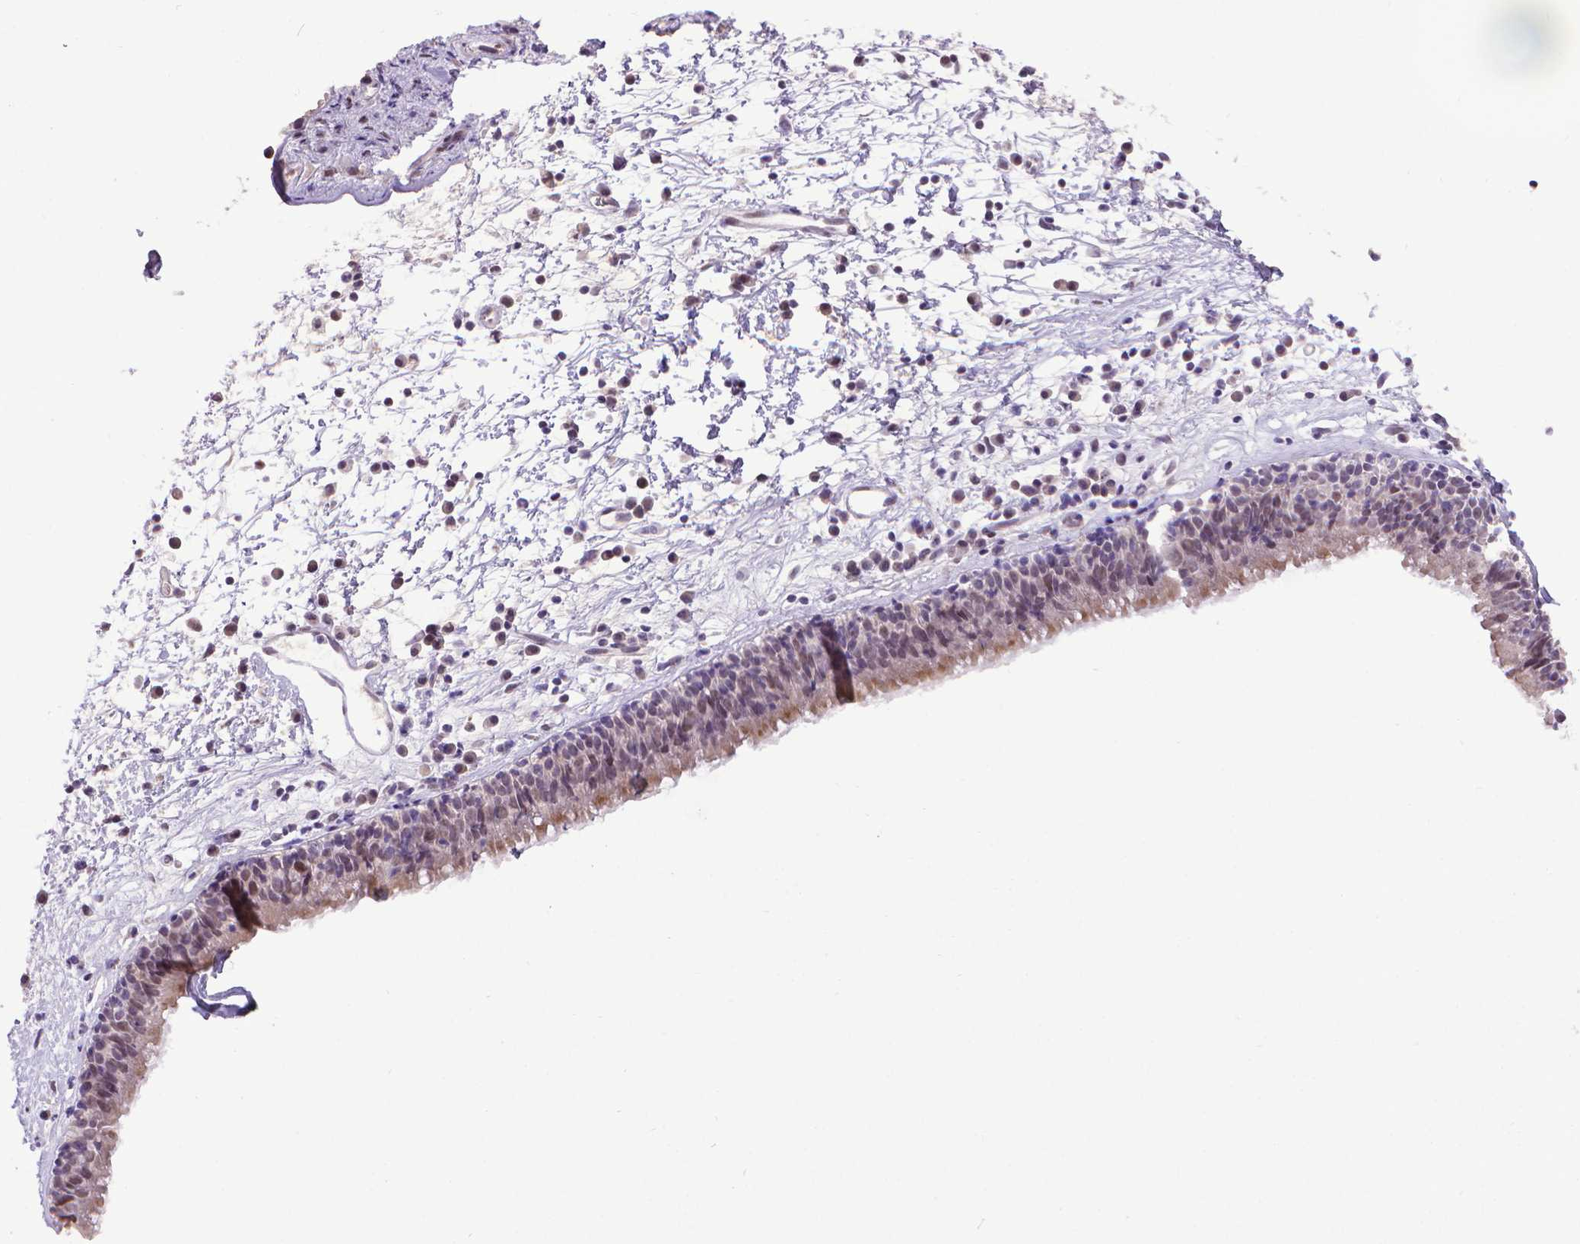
{"staining": {"intensity": "weak", "quantity": "<25%", "location": "cytoplasmic/membranous"}, "tissue": "nasopharynx", "cell_type": "Respiratory epithelial cells", "image_type": "normal", "snomed": [{"axis": "morphology", "description": "Normal tissue, NOS"}, {"axis": "topography", "description": "Nasopharynx"}], "caption": "Immunohistochemical staining of unremarkable human nasopharynx exhibits no significant staining in respiratory epithelial cells. Brightfield microscopy of IHC stained with DAB (brown) and hematoxylin (blue), captured at high magnification.", "gene": "KMO", "patient": {"sex": "male", "age": 24}}